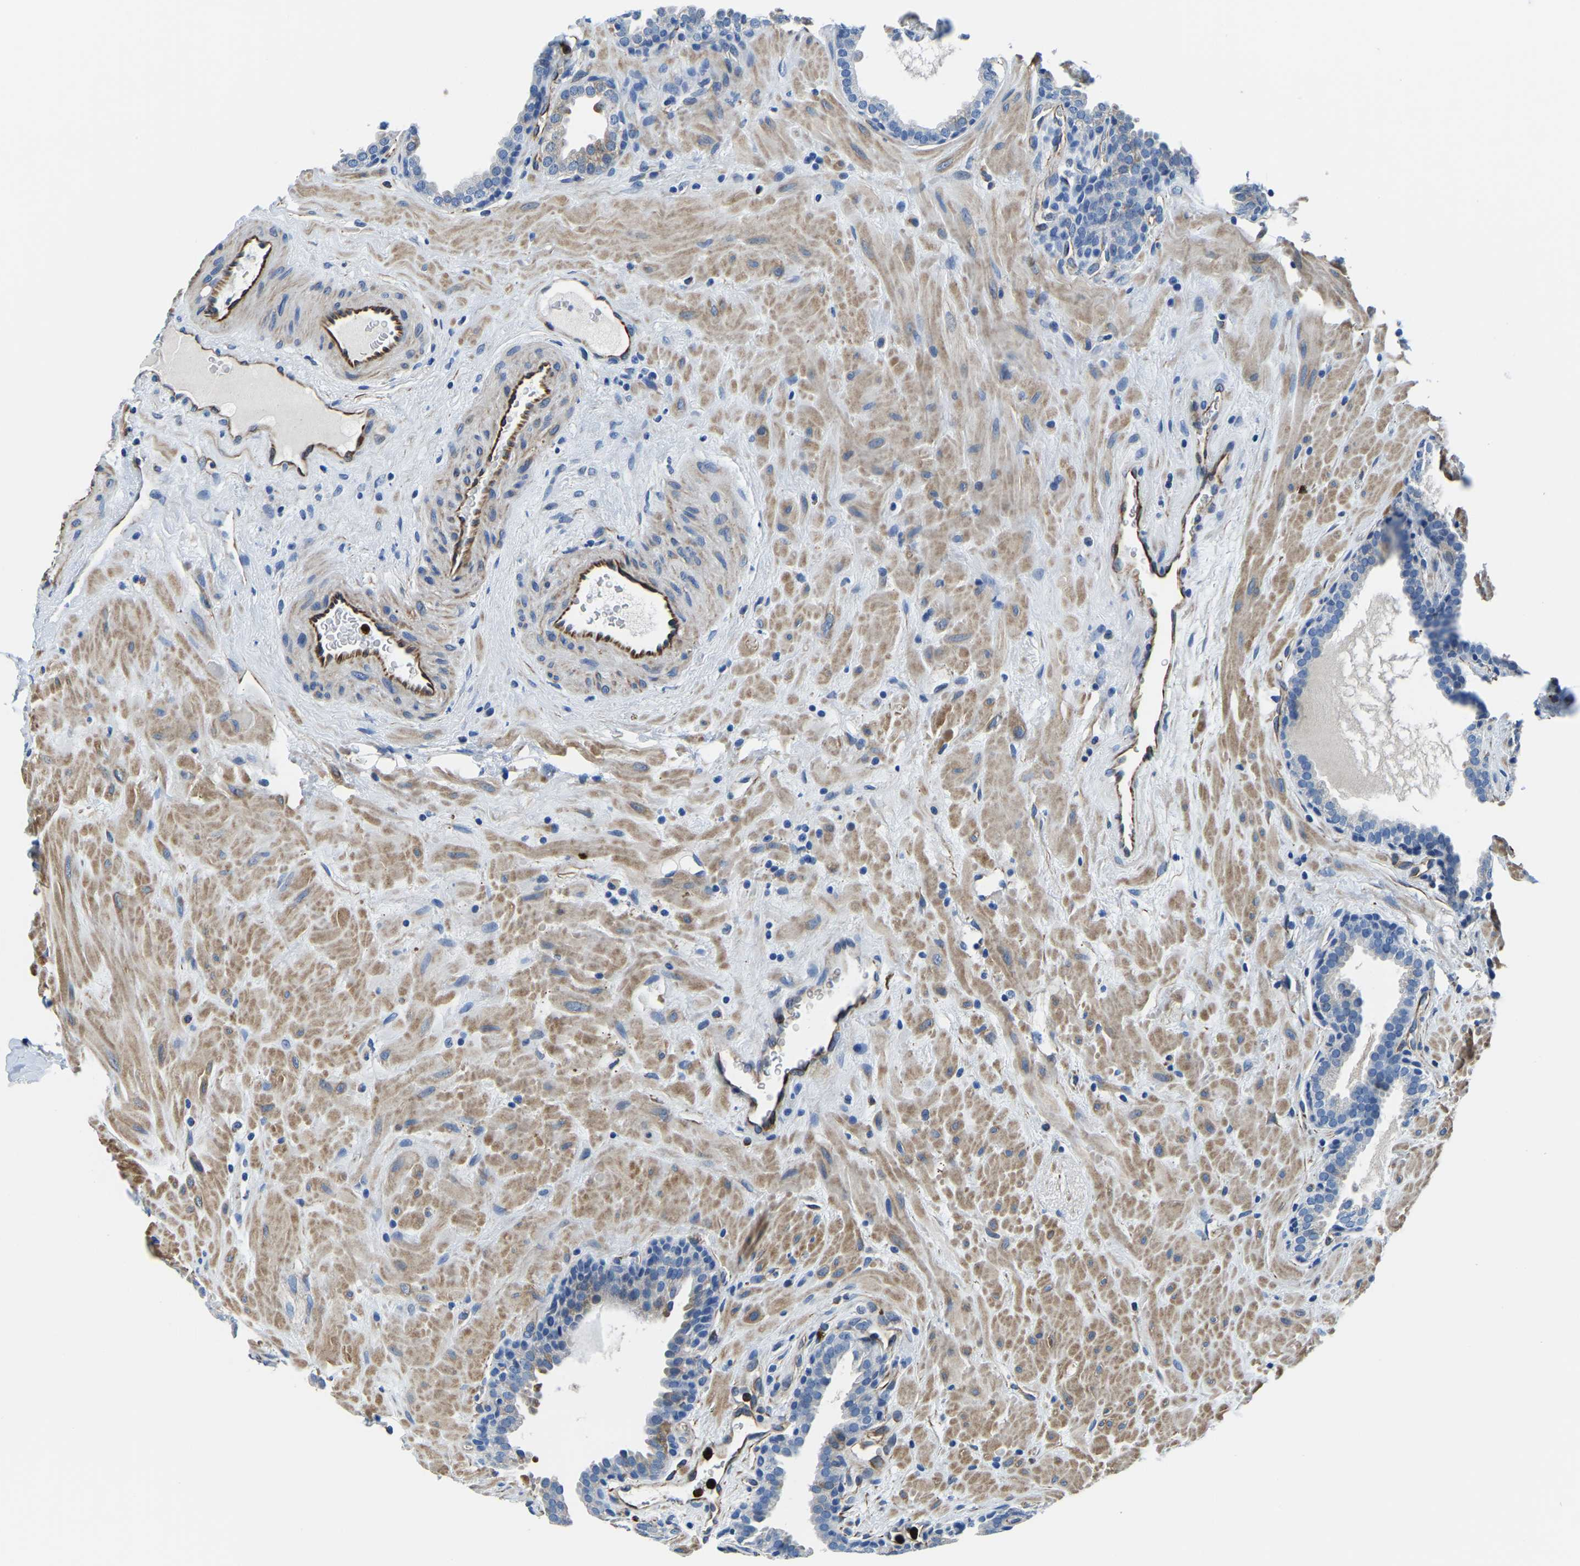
{"staining": {"intensity": "negative", "quantity": "none", "location": "none"}, "tissue": "prostate", "cell_type": "Glandular cells", "image_type": "normal", "snomed": [{"axis": "morphology", "description": "Normal tissue, NOS"}, {"axis": "topography", "description": "Prostate"}], "caption": "Histopathology image shows no protein expression in glandular cells of benign prostate.", "gene": "MS4A3", "patient": {"sex": "male", "age": 51}}